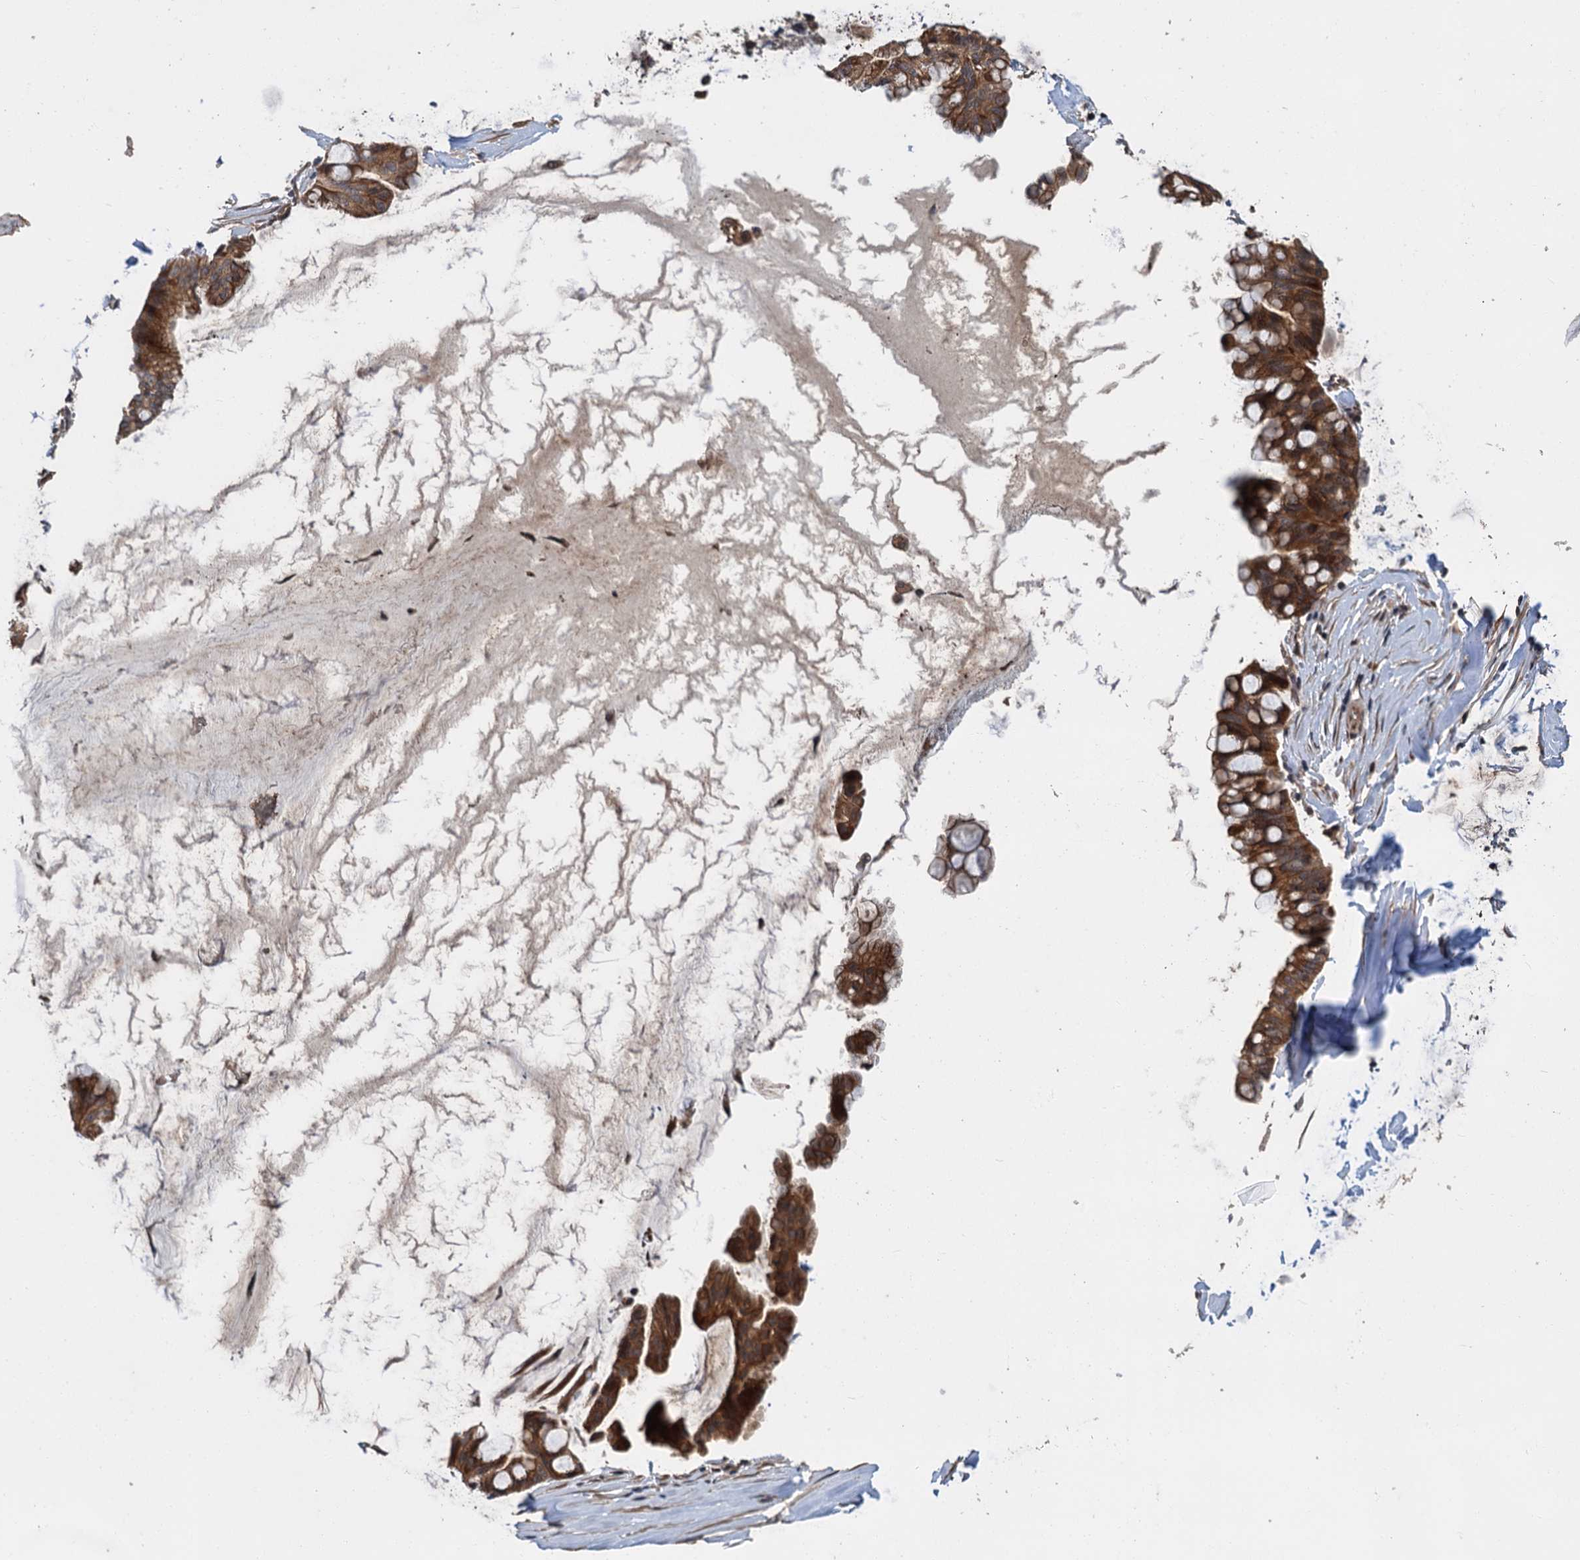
{"staining": {"intensity": "moderate", "quantity": ">75%", "location": "cytoplasmic/membranous"}, "tissue": "ovarian cancer", "cell_type": "Tumor cells", "image_type": "cancer", "snomed": [{"axis": "morphology", "description": "Cystadenocarcinoma, mucinous, NOS"}, {"axis": "topography", "description": "Ovary"}], "caption": "Ovarian cancer (mucinous cystadenocarcinoma) stained for a protein displays moderate cytoplasmic/membranous positivity in tumor cells.", "gene": "KANSL2", "patient": {"sex": "female", "age": 73}}